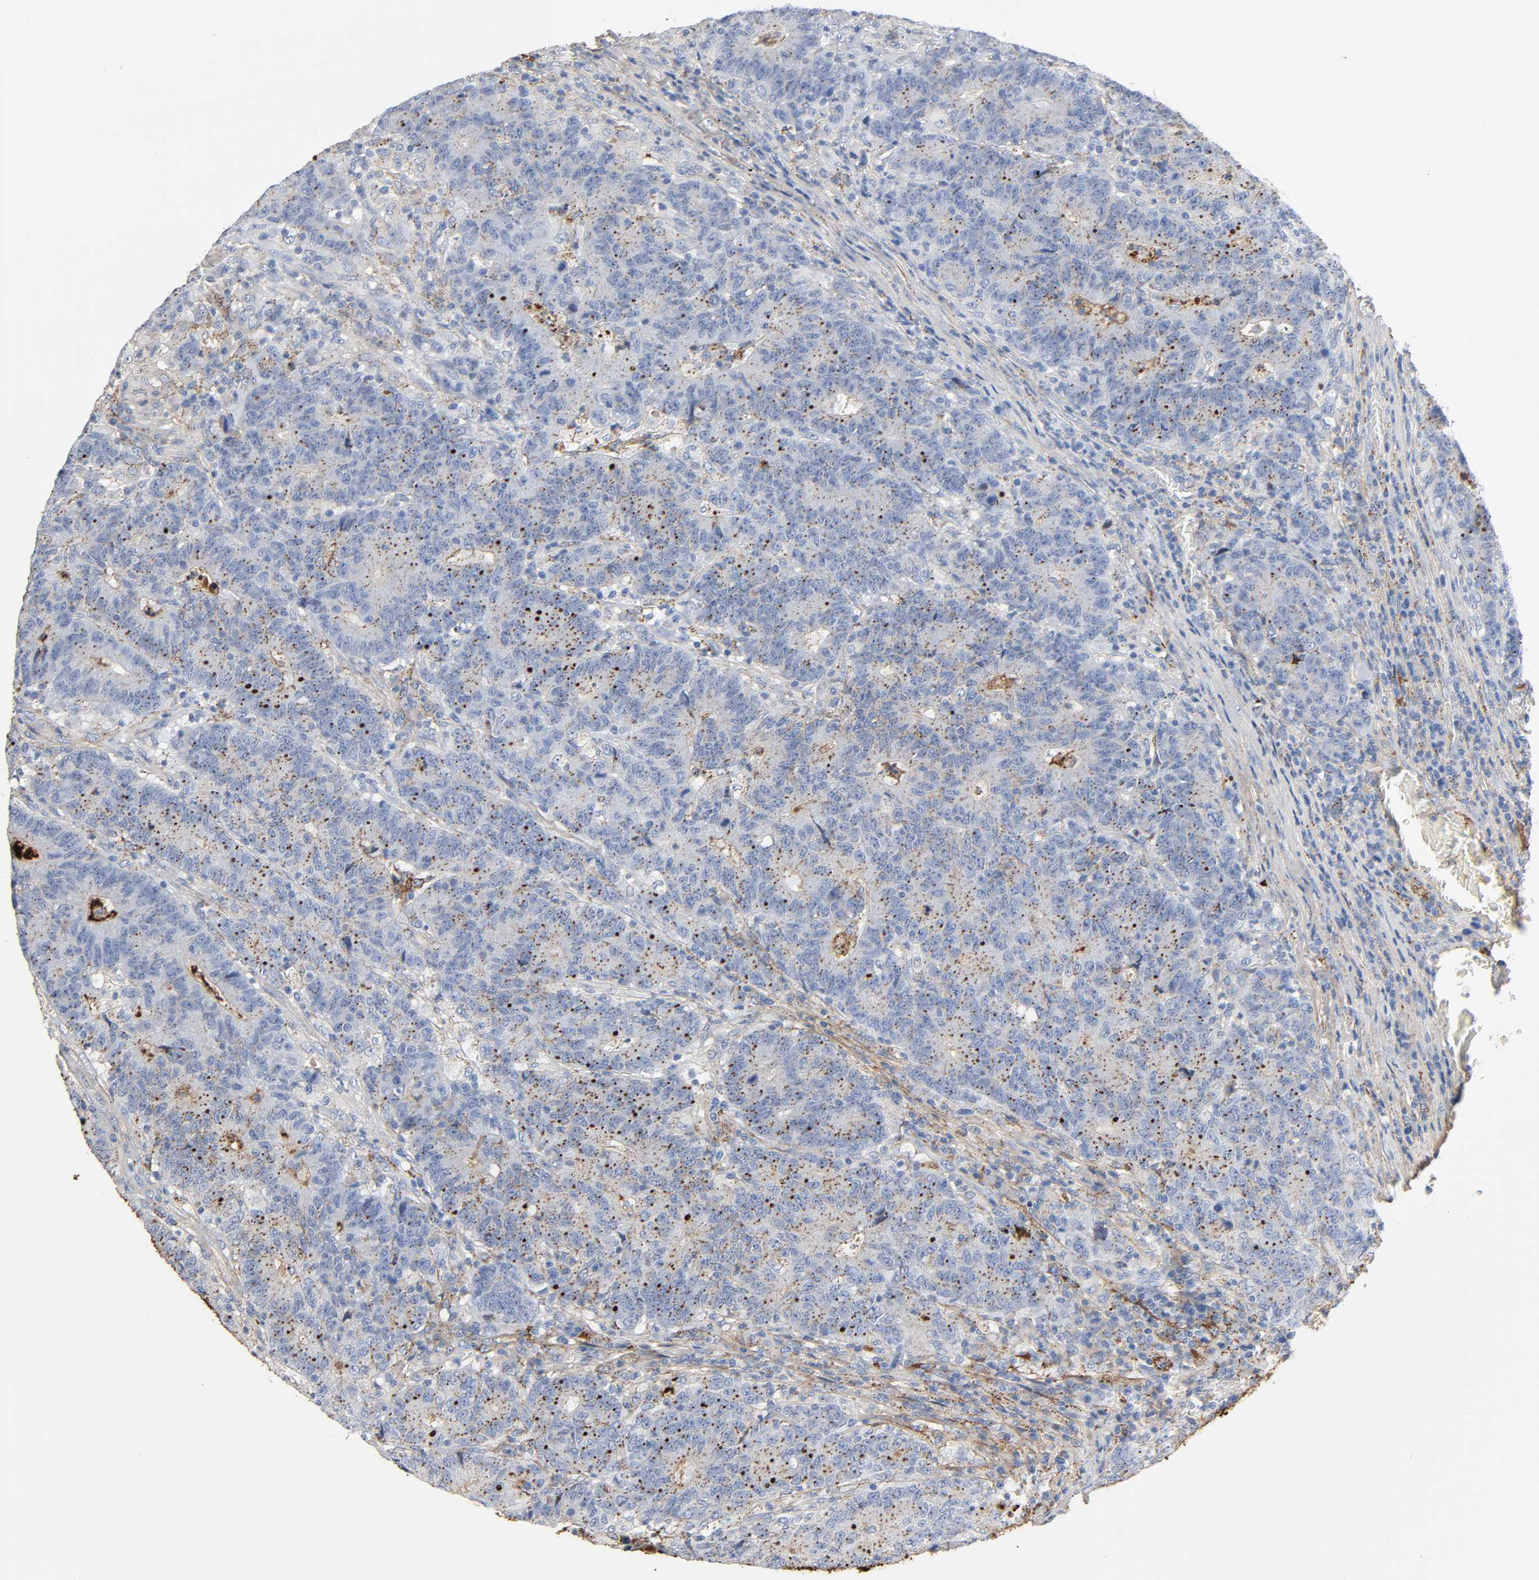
{"staining": {"intensity": "moderate", "quantity": "25%-75%", "location": "cytoplasmic/membranous"}, "tissue": "colorectal cancer", "cell_type": "Tumor cells", "image_type": "cancer", "snomed": [{"axis": "morphology", "description": "Normal tissue, NOS"}, {"axis": "morphology", "description": "Adenocarcinoma, NOS"}, {"axis": "topography", "description": "Colon"}], "caption": "This micrograph demonstrates immunohistochemistry (IHC) staining of colorectal adenocarcinoma, with medium moderate cytoplasmic/membranous expression in approximately 25%-75% of tumor cells.", "gene": "C3", "patient": {"sex": "female", "age": 75}}